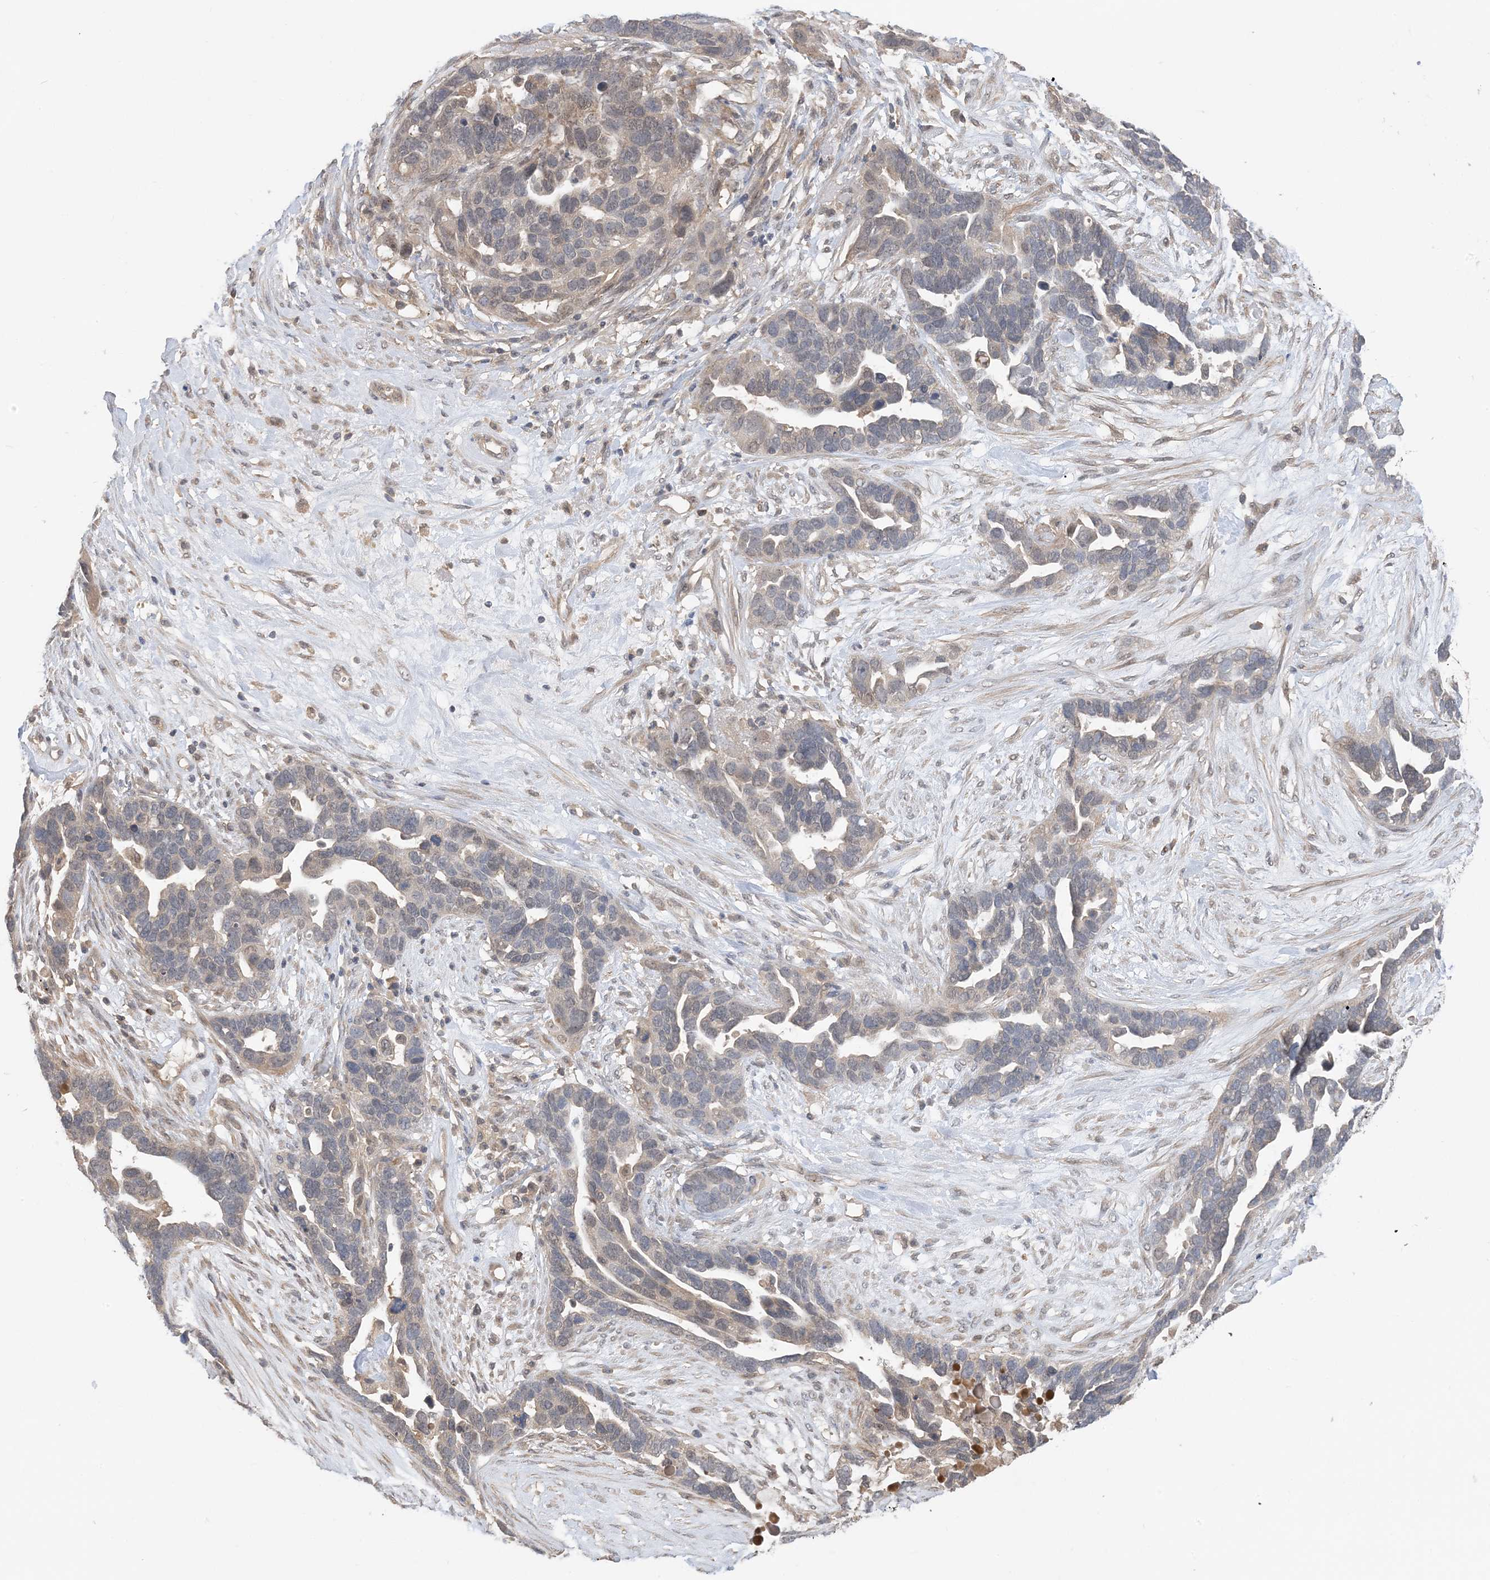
{"staining": {"intensity": "weak", "quantity": "<25%", "location": "cytoplasmic/membranous"}, "tissue": "ovarian cancer", "cell_type": "Tumor cells", "image_type": "cancer", "snomed": [{"axis": "morphology", "description": "Cystadenocarcinoma, serous, NOS"}, {"axis": "topography", "description": "Ovary"}], "caption": "Protein analysis of ovarian serous cystadenocarcinoma demonstrates no significant expression in tumor cells.", "gene": "WDR26", "patient": {"sex": "female", "age": 54}}